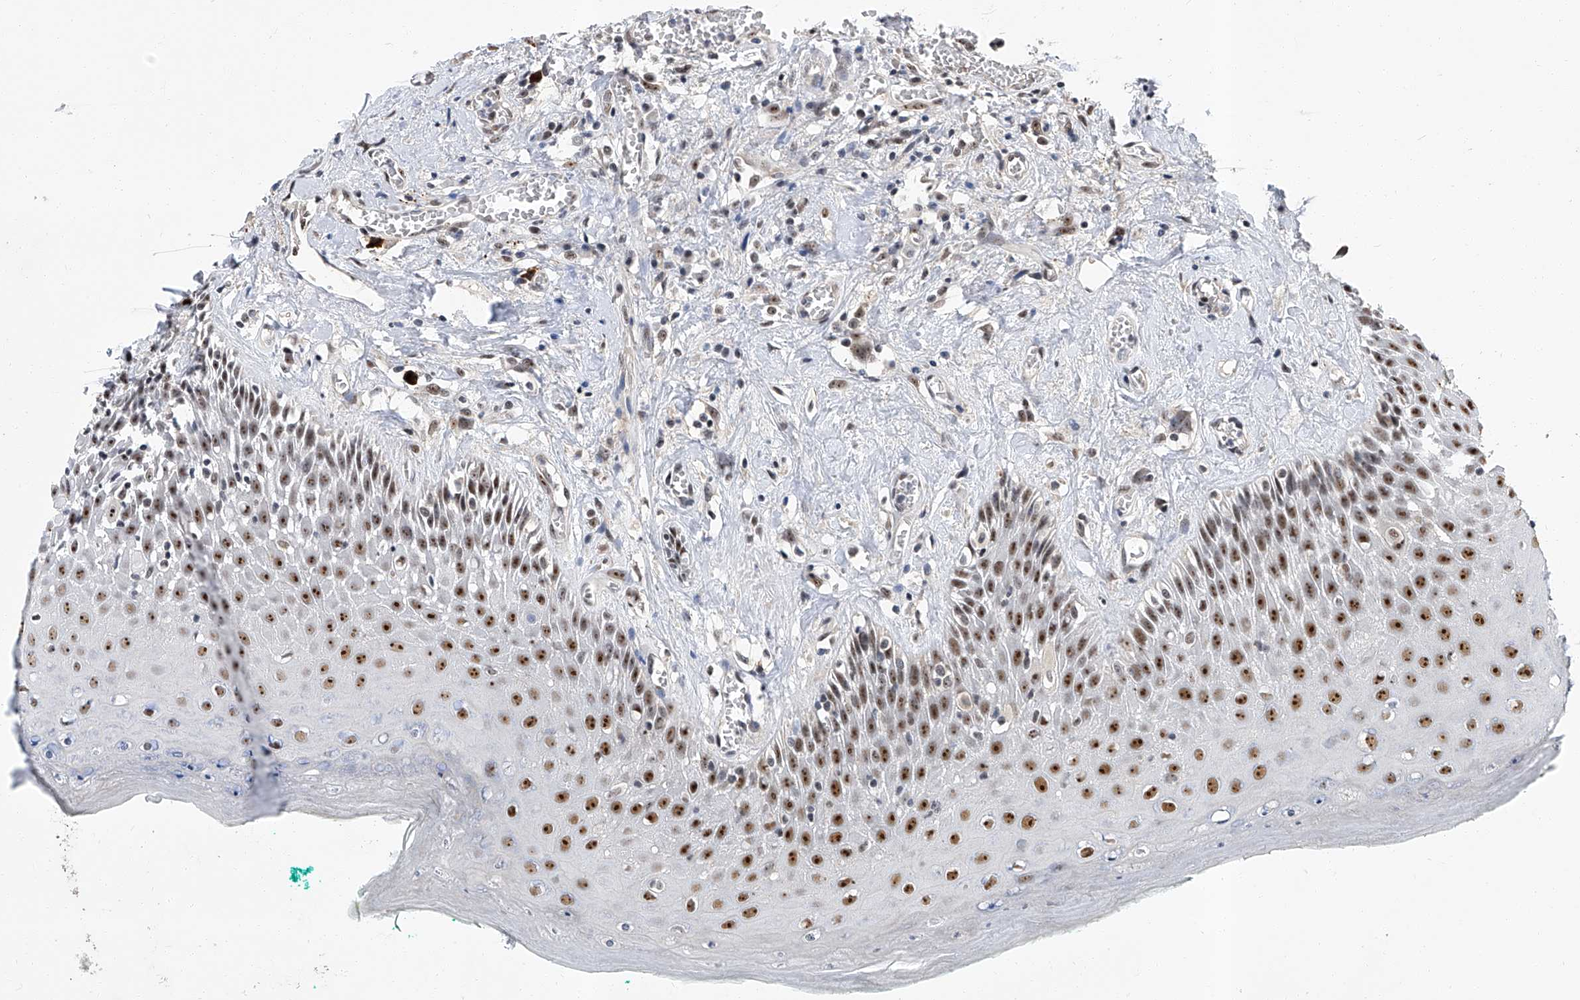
{"staining": {"intensity": "strong", "quantity": ">75%", "location": "nuclear"}, "tissue": "oral mucosa", "cell_type": "Squamous epithelial cells", "image_type": "normal", "snomed": [{"axis": "morphology", "description": "Normal tissue, NOS"}, {"axis": "topography", "description": "Oral tissue"}], "caption": "IHC (DAB (3,3'-diaminobenzidine)) staining of unremarkable human oral mucosa demonstrates strong nuclear protein expression in approximately >75% of squamous epithelial cells. The staining was performed using DAB to visualize the protein expression in brown, while the nuclei were stained in blue with hematoxylin (Magnification: 20x).", "gene": "CMTR1", "patient": {"sex": "female", "age": 70}}